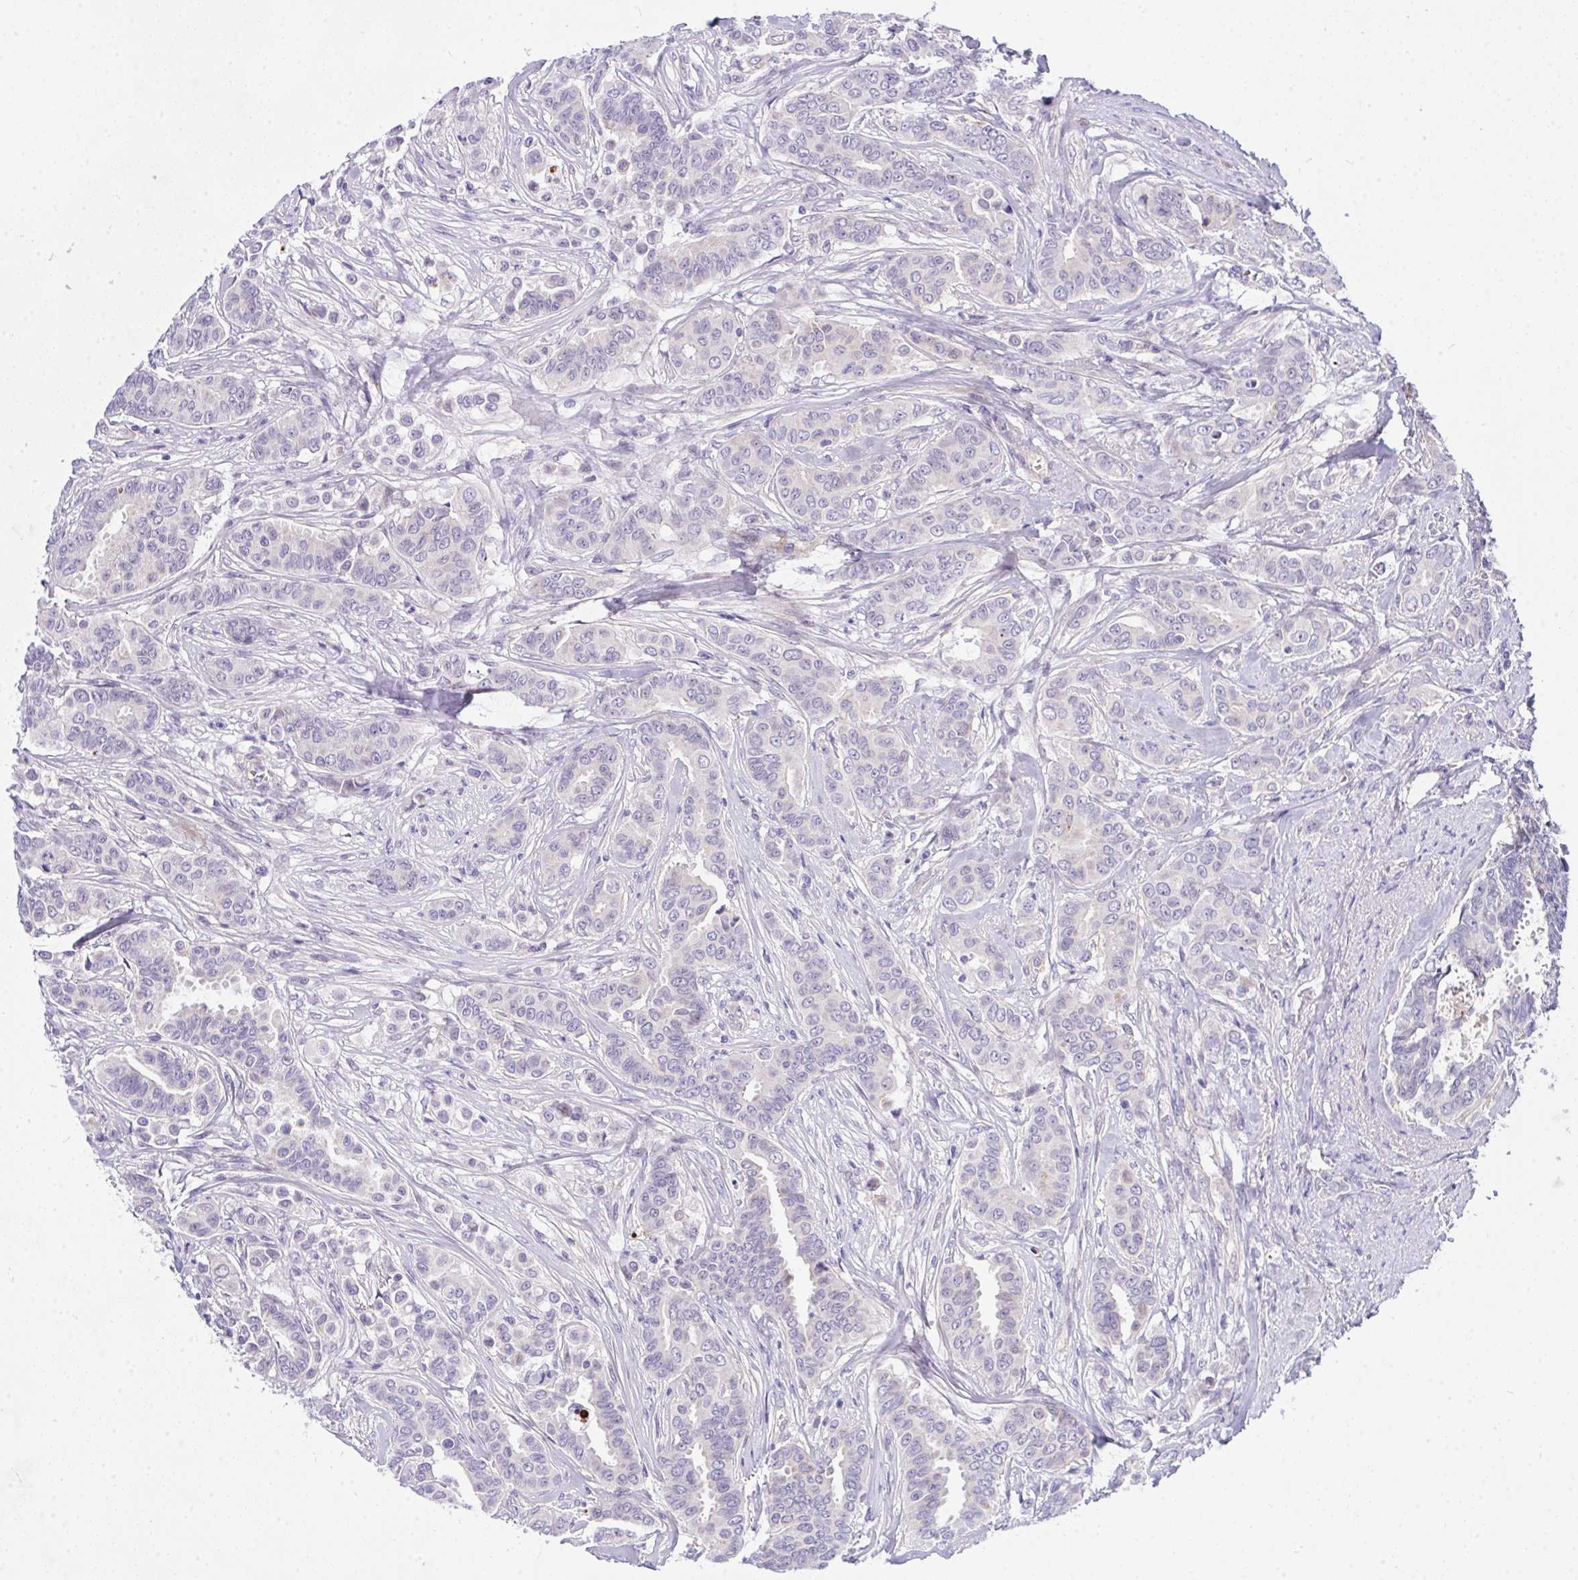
{"staining": {"intensity": "negative", "quantity": "none", "location": "none"}, "tissue": "breast cancer", "cell_type": "Tumor cells", "image_type": "cancer", "snomed": [{"axis": "morphology", "description": "Duct carcinoma"}, {"axis": "topography", "description": "Breast"}], "caption": "DAB immunohistochemical staining of human breast cancer (intraductal carcinoma) shows no significant positivity in tumor cells. (DAB immunohistochemistry (IHC) with hematoxylin counter stain).", "gene": "NFXL1", "patient": {"sex": "female", "age": 45}}